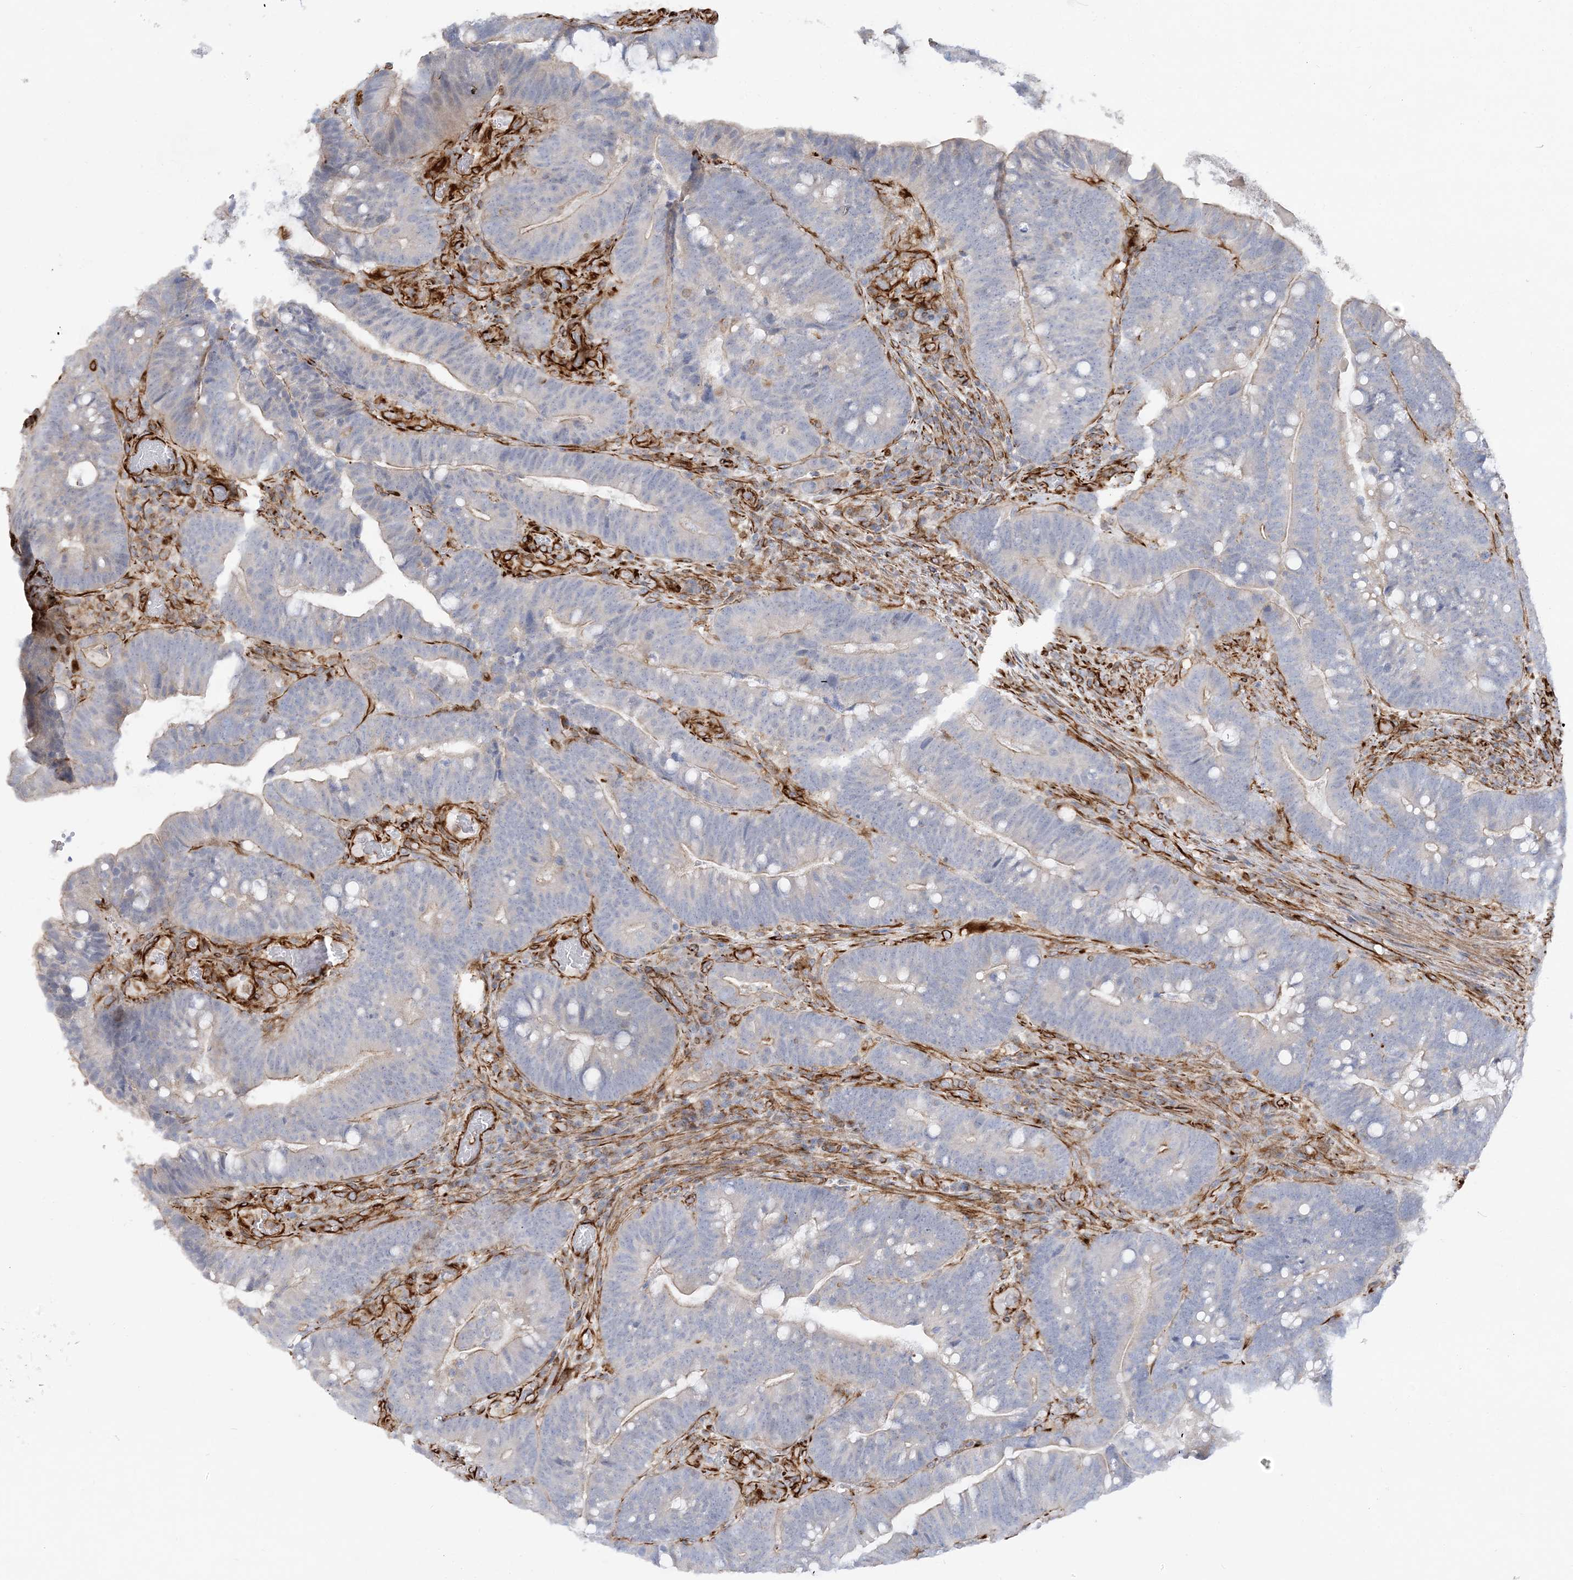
{"staining": {"intensity": "negative", "quantity": "none", "location": "none"}, "tissue": "colorectal cancer", "cell_type": "Tumor cells", "image_type": "cancer", "snomed": [{"axis": "morphology", "description": "Adenocarcinoma, NOS"}, {"axis": "topography", "description": "Colon"}], "caption": "The image displays no staining of tumor cells in colorectal adenocarcinoma.", "gene": "SCLT1", "patient": {"sex": "female", "age": 66}}